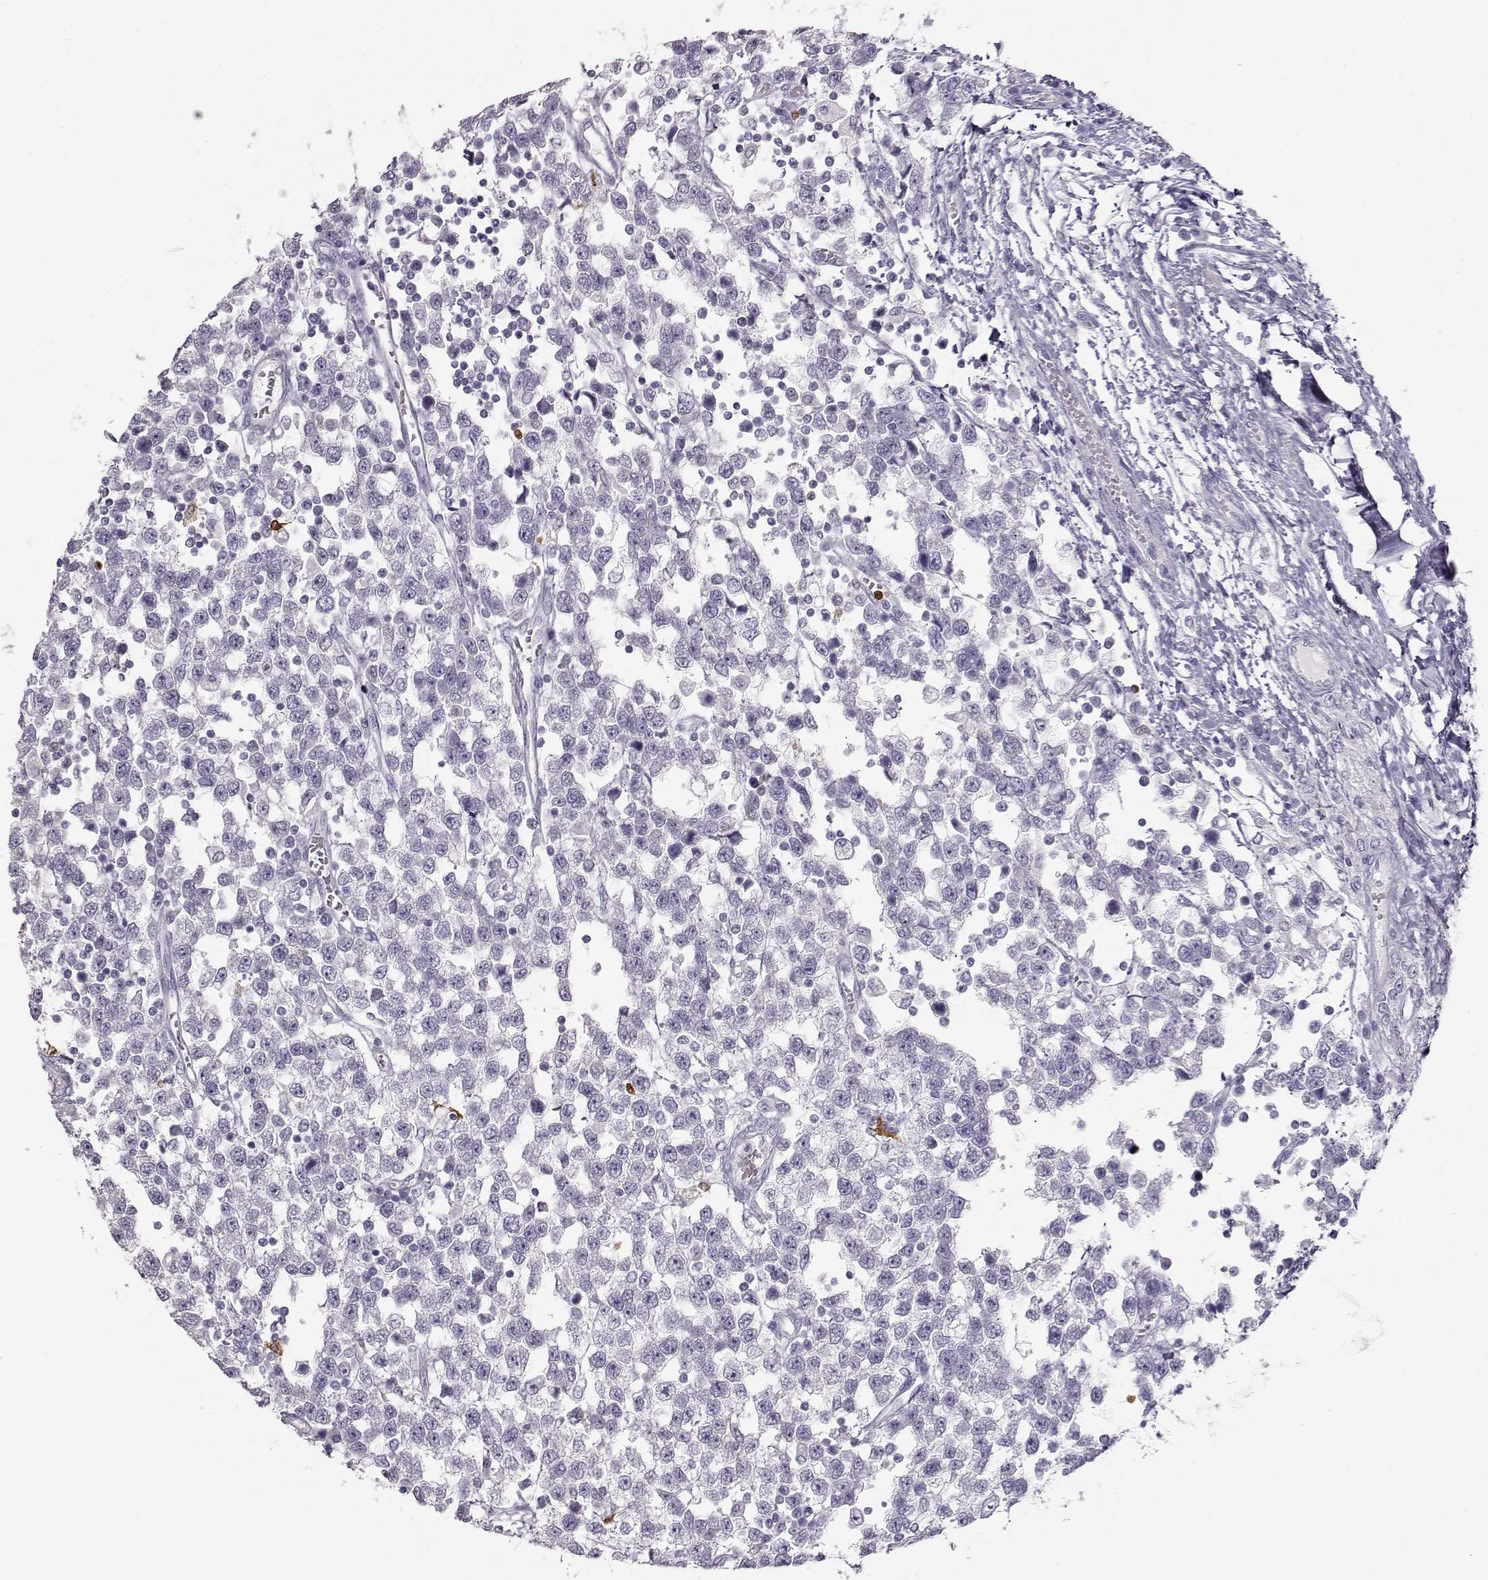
{"staining": {"intensity": "negative", "quantity": "none", "location": "none"}, "tissue": "testis cancer", "cell_type": "Tumor cells", "image_type": "cancer", "snomed": [{"axis": "morphology", "description": "Seminoma, NOS"}, {"axis": "topography", "description": "Testis"}], "caption": "Immunohistochemistry photomicrograph of neoplastic tissue: human testis cancer stained with DAB shows no significant protein expression in tumor cells. The staining is performed using DAB (3,3'-diaminobenzidine) brown chromogen with nuclei counter-stained in using hematoxylin.", "gene": "S100B", "patient": {"sex": "male", "age": 34}}